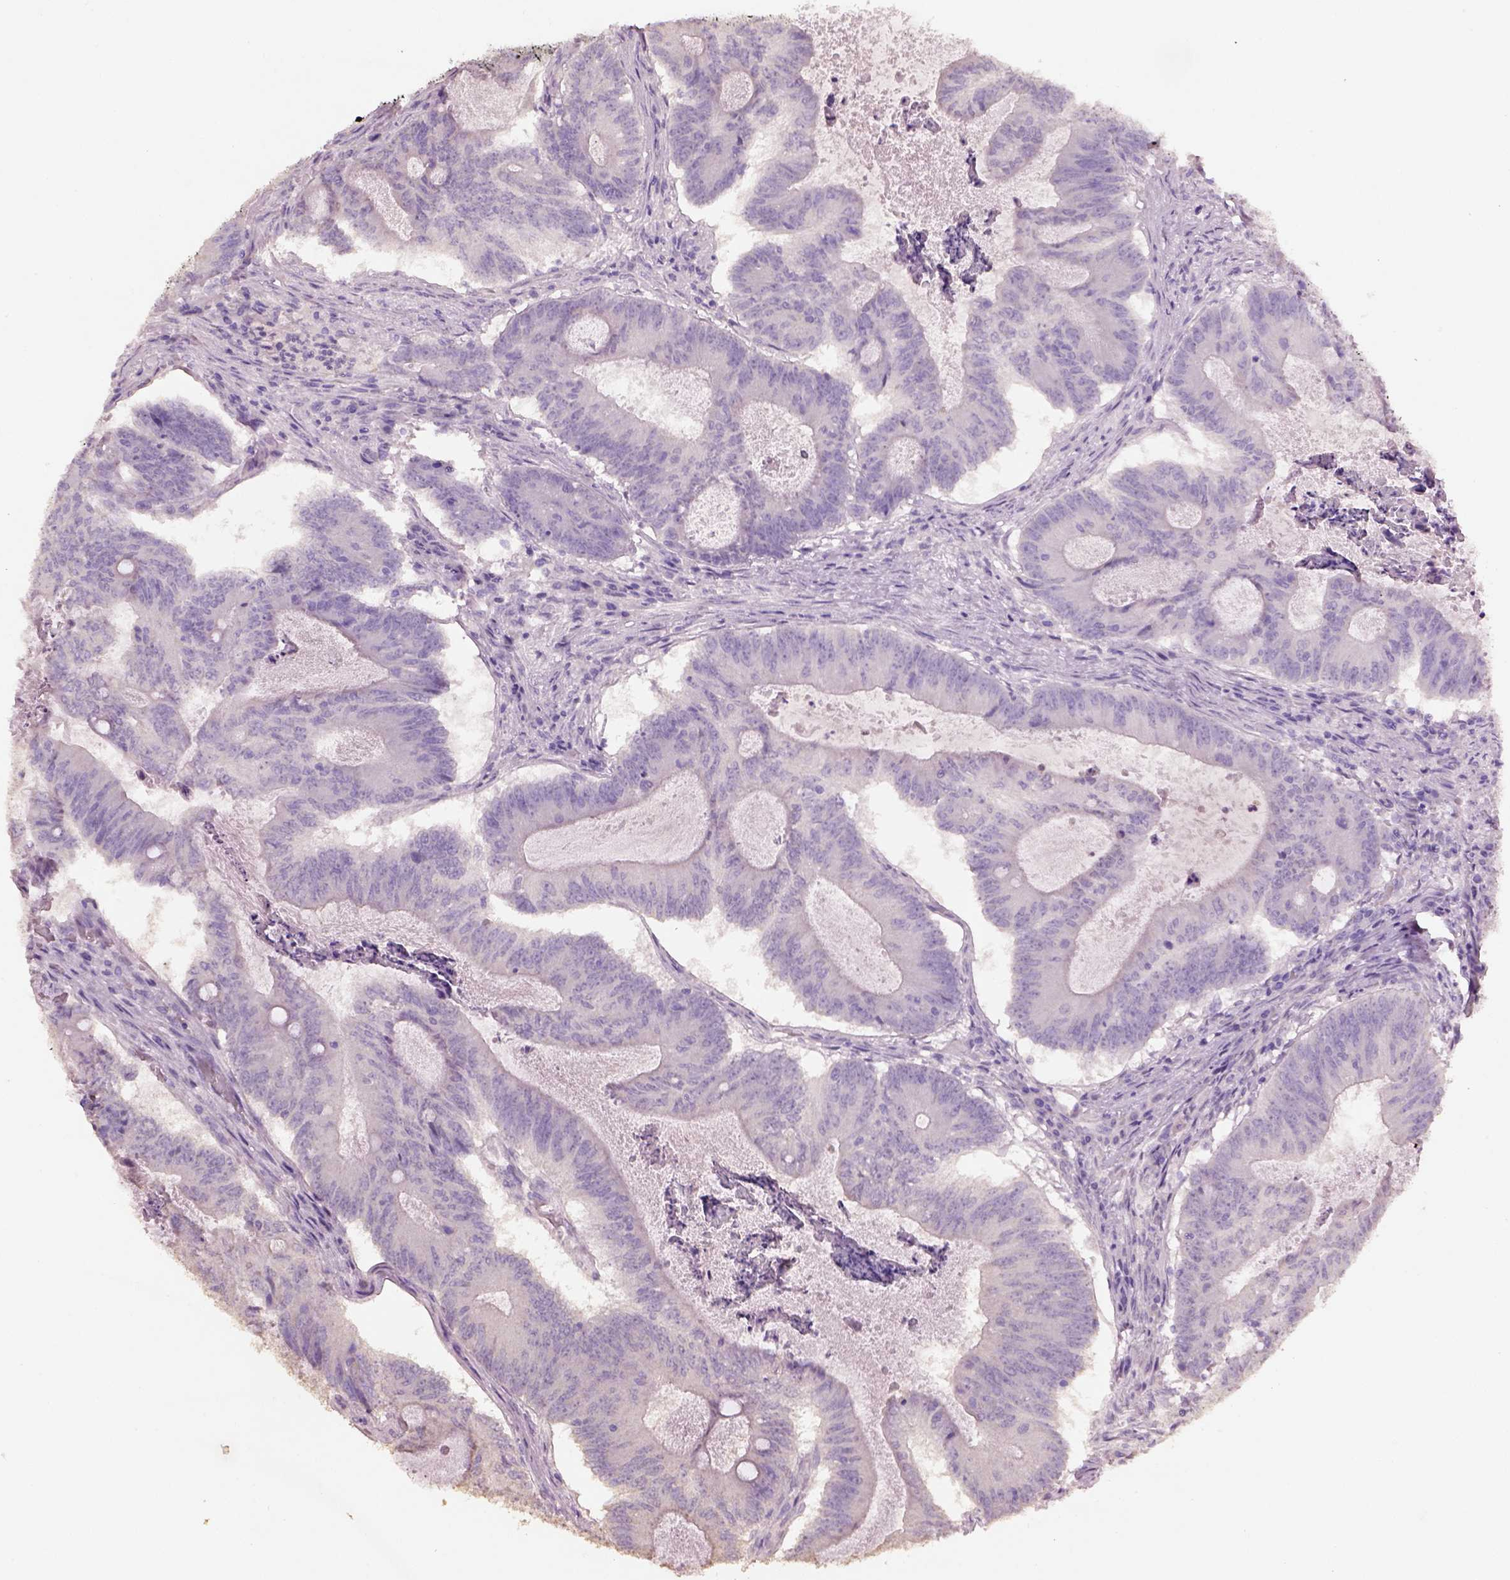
{"staining": {"intensity": "negative", "quantity": "none", "location": "none"}, "tissue": "colorectal cancer", "cell_type": "Tumor cells", "image_type": "cancer", "snomed": [{"axis": "morphology", "description": "Adenocarcinoma, NOS"}, {"axis": "topography", "description": "Colon"}], "caption": "Image shows no protein positivity in tumor cells of colorectal adenocarcinoma tissue. The staining is performed using DAB brown chromogen with nuclei counter-stained in using hematoxylin.", "gene": "KCNIP3", "patient": {"sex": "female", "age": 70}}